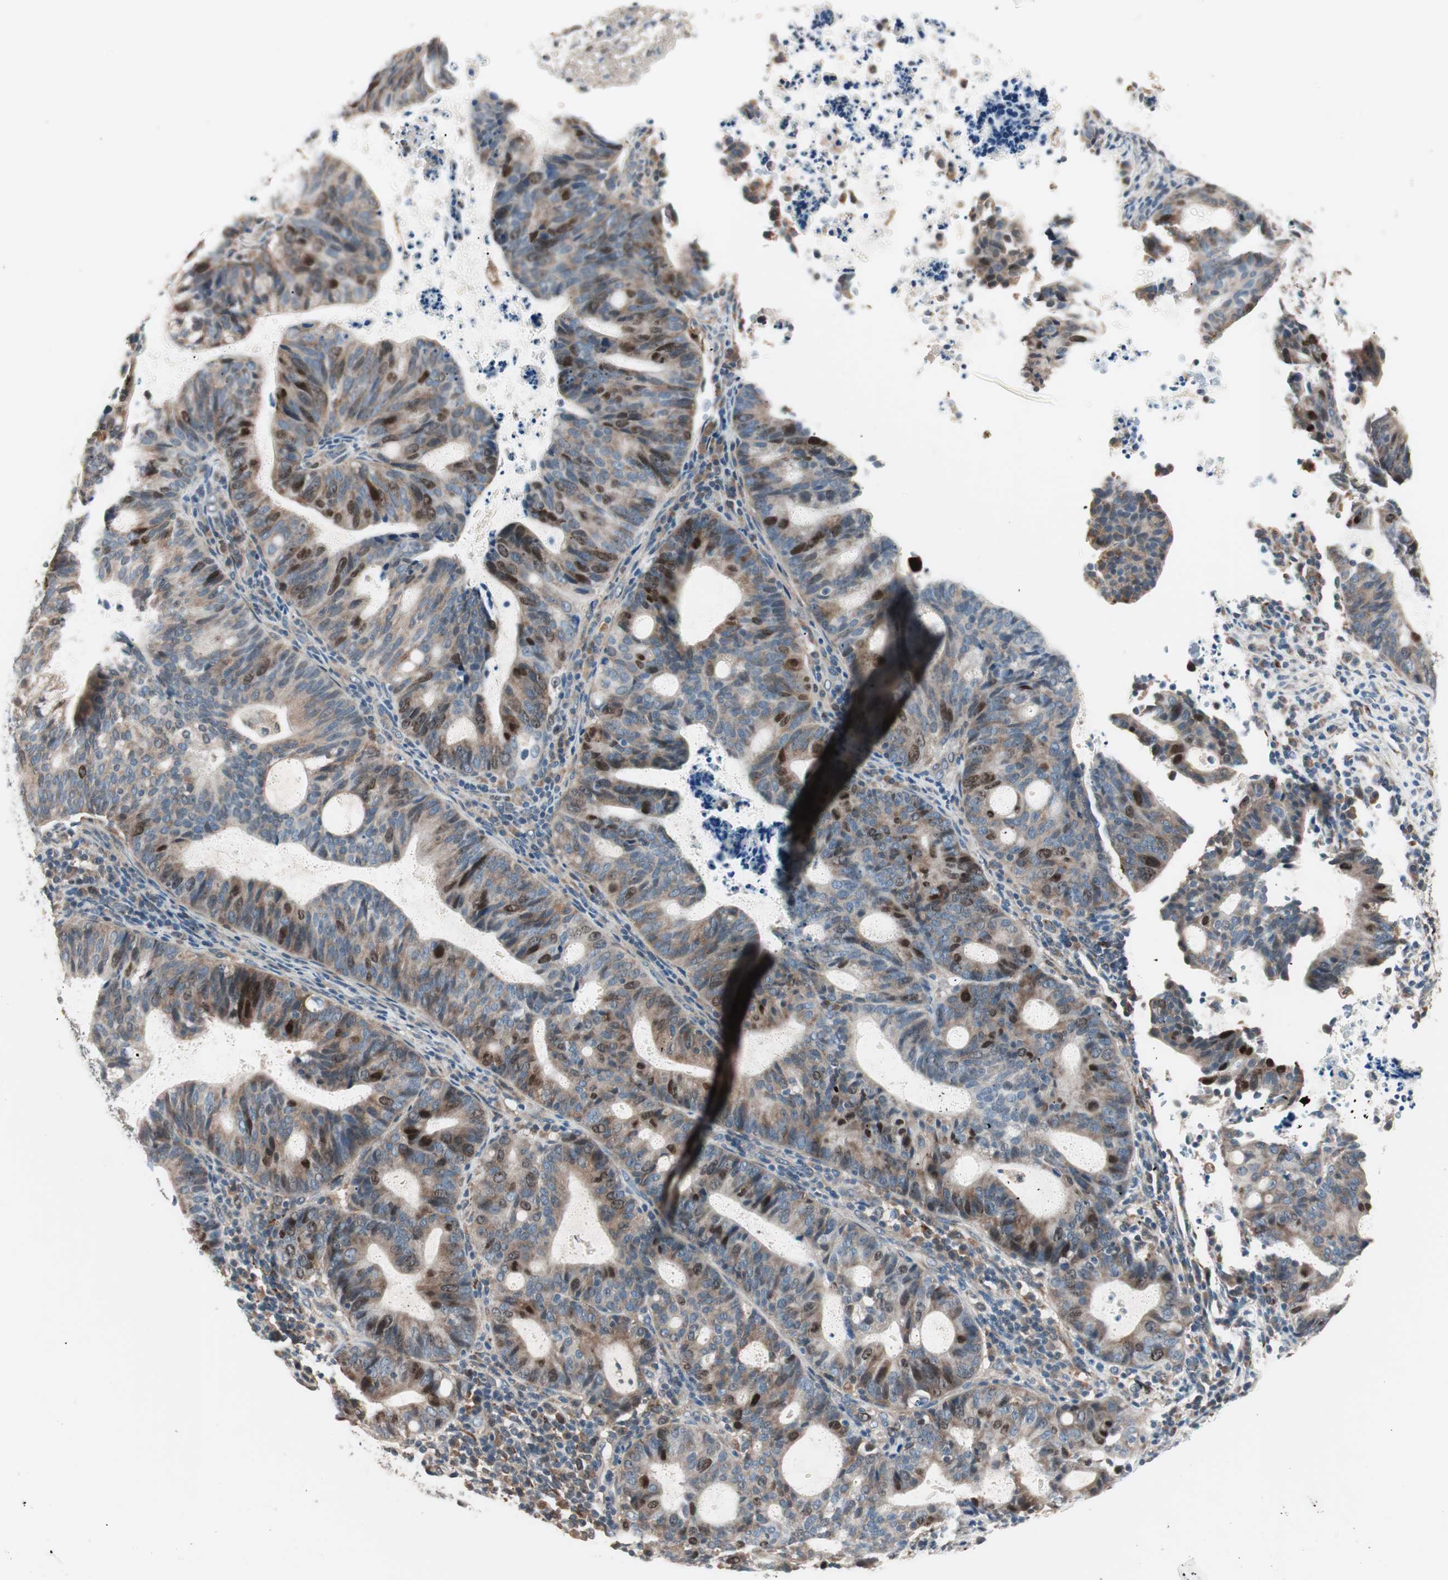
{"staining": {"intensity": "strong", "quantity": ">75%", "location": "cytoplasmic/membranous,nuclear"}, "tissue": "endometrial cancer", "cell_type": "Tumor cells", "image_type": "cancer", "snomed": [{"axis": "morphology", "description": "Adenocarcinoma, NOS"}, {"axis": "topography", "description": "Uterus"}], "caption": "Brown immunohistochemical staining in endometrial adenocarcinoma reveals strong cytoplasmic/membranous and nuclear positivity in approximately >75% of tumor cells.", "gene": "NFRKB", "patient": {"sex": "female", "age": 83}}